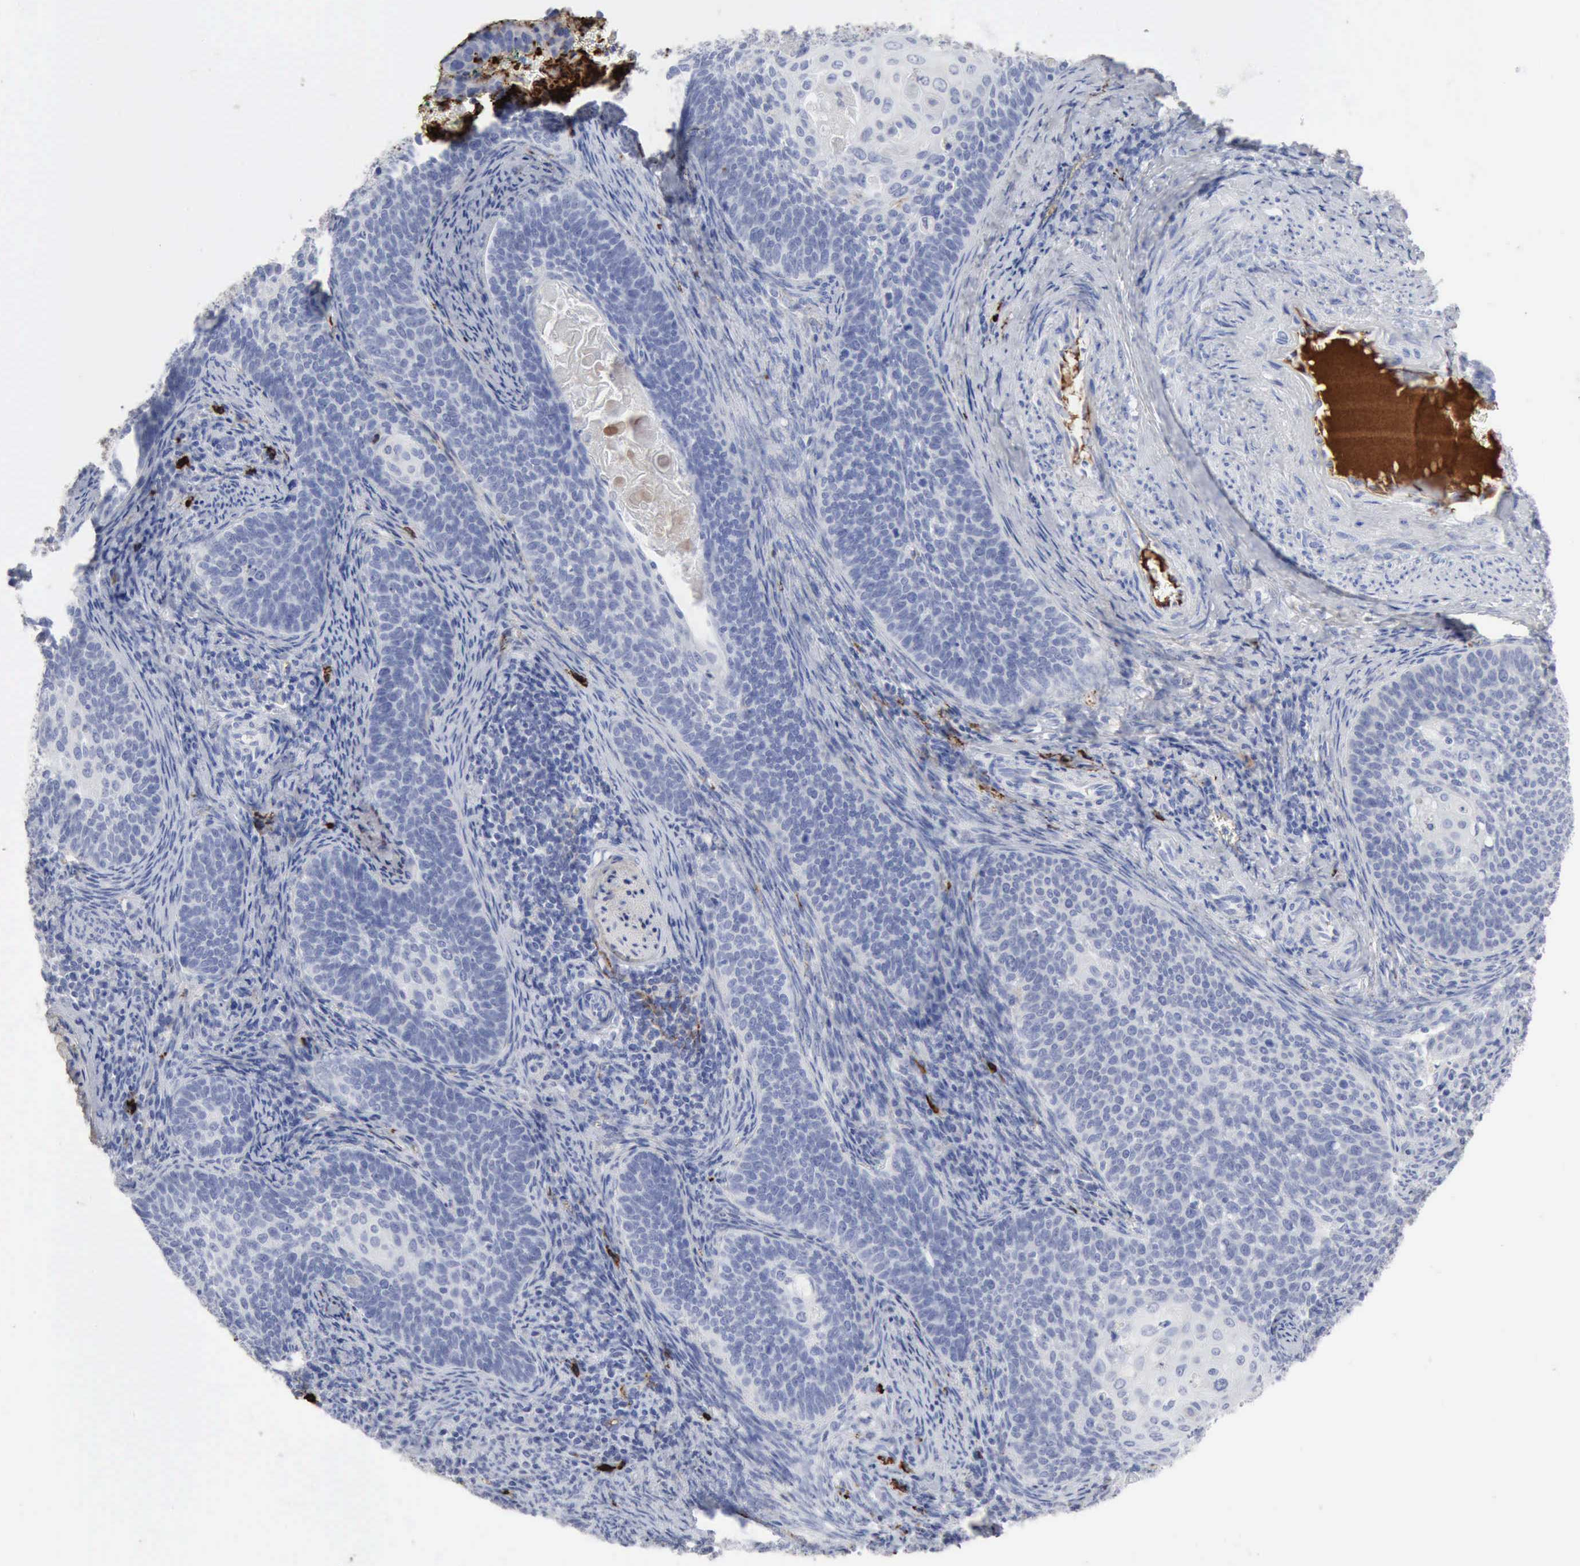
{"staining": {"intensity": "negative", "quantity": "none", "location": "none"}, "tissue": "cervical cancer", "cell_type": "Tumor cells", "image_type": "cancer", "snomed": [{"axis": "morphology", "description": "Squamous cell carcinoma, NOS"}, {"axis": "topography", "description": "Cervix"}], "caption": "Tumor cells are negative for brown protein staining in cervical cancer (squamous cell carcinoma).", "gene": "C4BPA", "patient": {"sex": "female", "age": 33}}